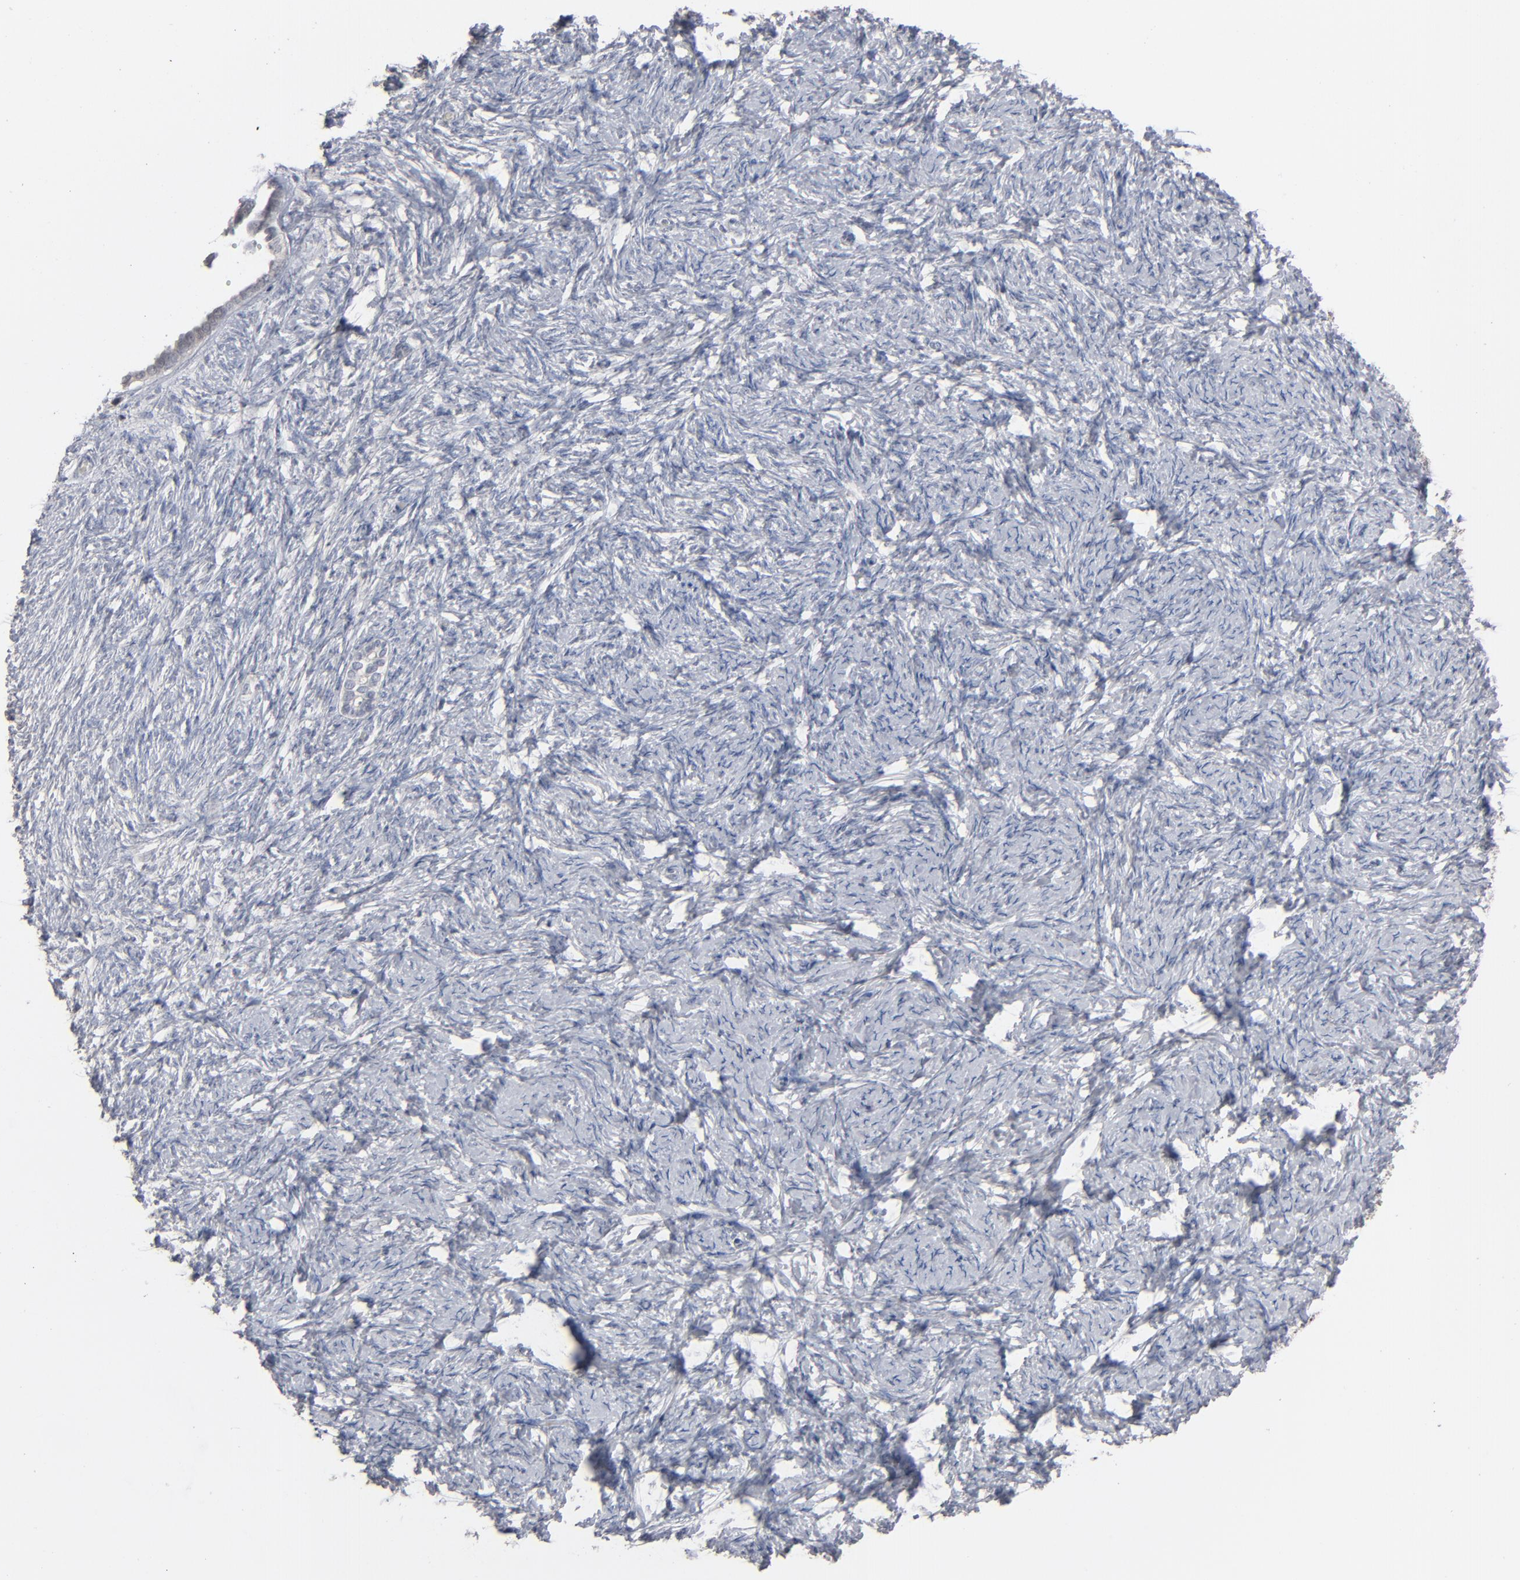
{"staining": {"intensity": "negative", "quantity": "none", "location": "none"}, "tissue": "ovarian cancer", "cell_type": "Tumor cells", "image_type": "cancer", "snomed": [{"axis": "morphology", "description": "Normal tissue, NOS"}, {"axis": "morphology", "description": "Cystadenocarcinoma, serous, NOS"}, {"axis": "topography", "description": "Ovary"}], "caption": "A high-resolution micrograph shows immunohistochemistry (IHC) staining of ovarian serous cystadenocarcinoma, which demonstrates no significant expression in tumor cells.", "gene": "STAT4", "patient": {"sex": "female", "age": 62}}